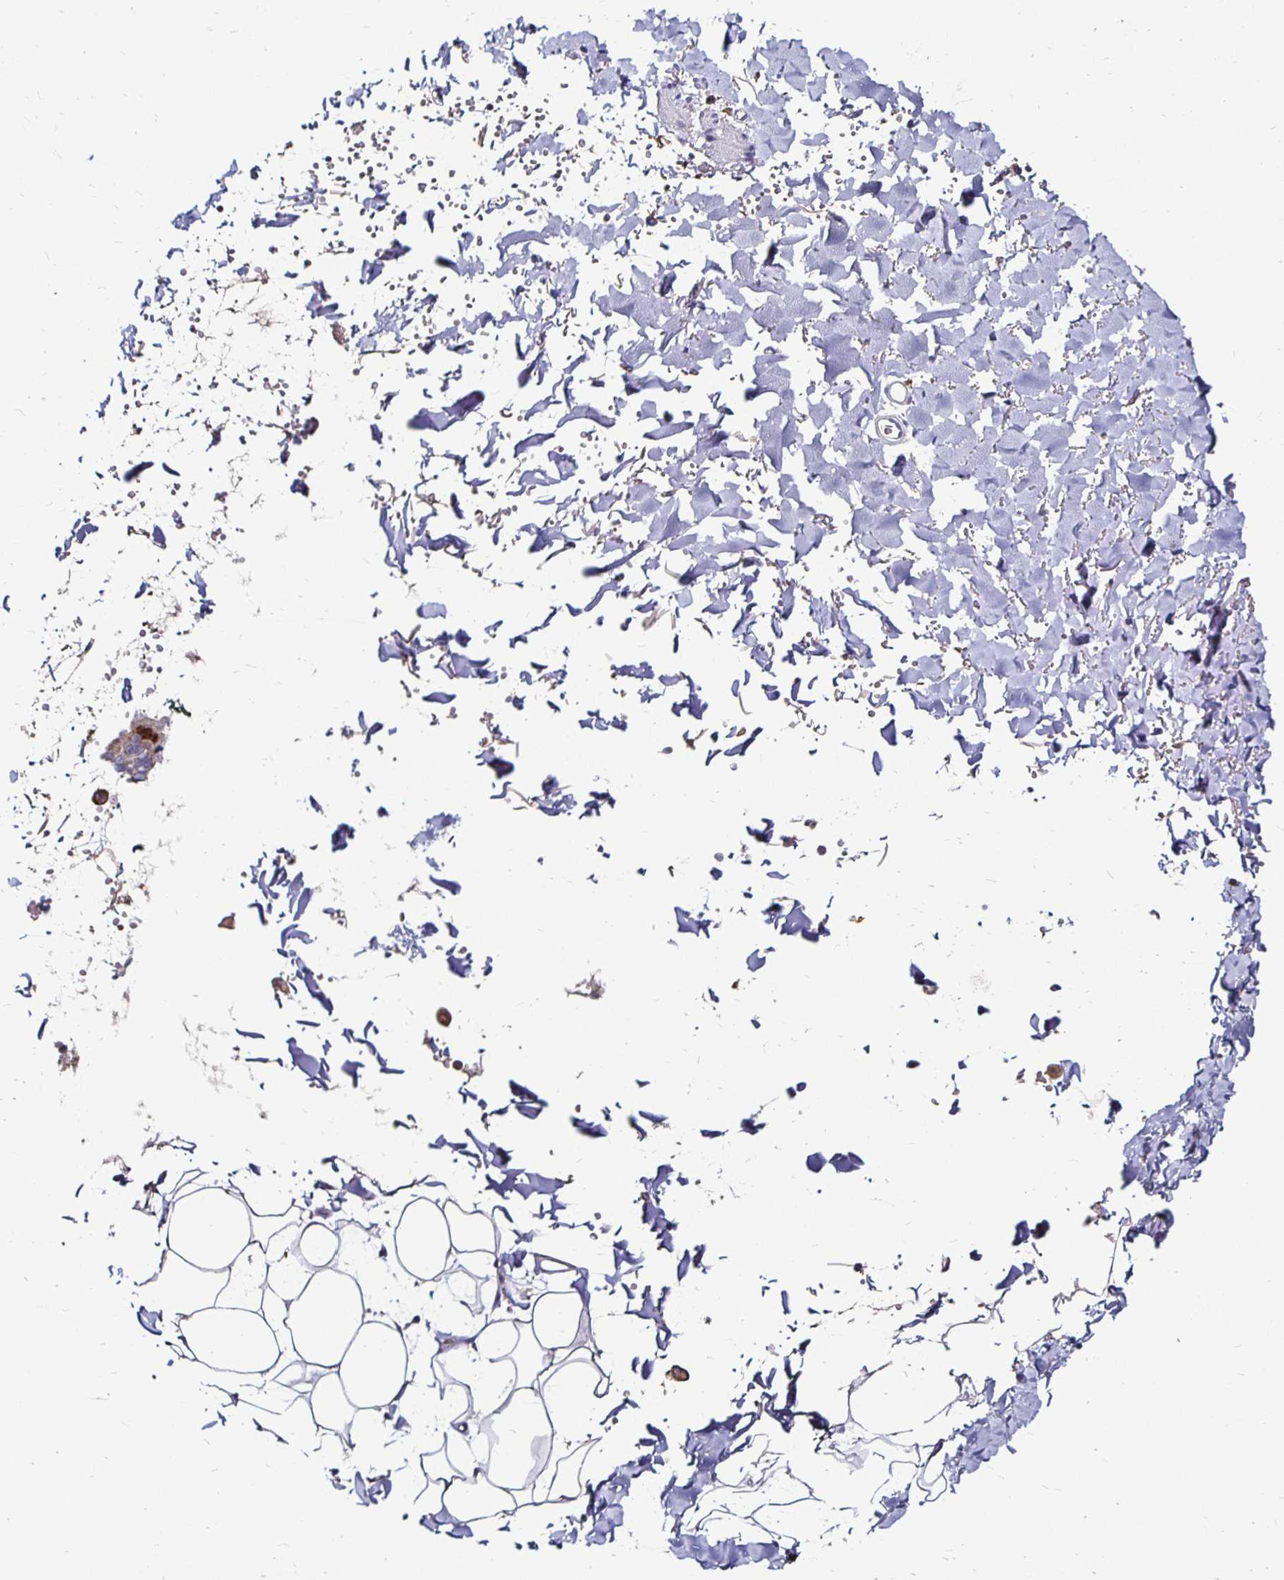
{"staining": {"intensity": "negative", "quantity": "none", "location": "none"}, "tissue": "adipose tissue", "cell_type": "Adipocytes", "image_type": "normal", "snomed": [{"axis": "morphology", "description": "Normal tissue, NOS"}, {"axis": "topography", "description": "Cartilage tissue"}, {"axis": "topography", "description": "Bronchus"}, {"axis": "topography", "description": "Peripheral nerve tissue"}], "caption": "IHC histopathology image of benign human adipose tissue stained for a protein (brown), which demonstrates no expression in adipocytes.", "gene": "NCSTN", "patient": {"sex": "female", "age": 59}}